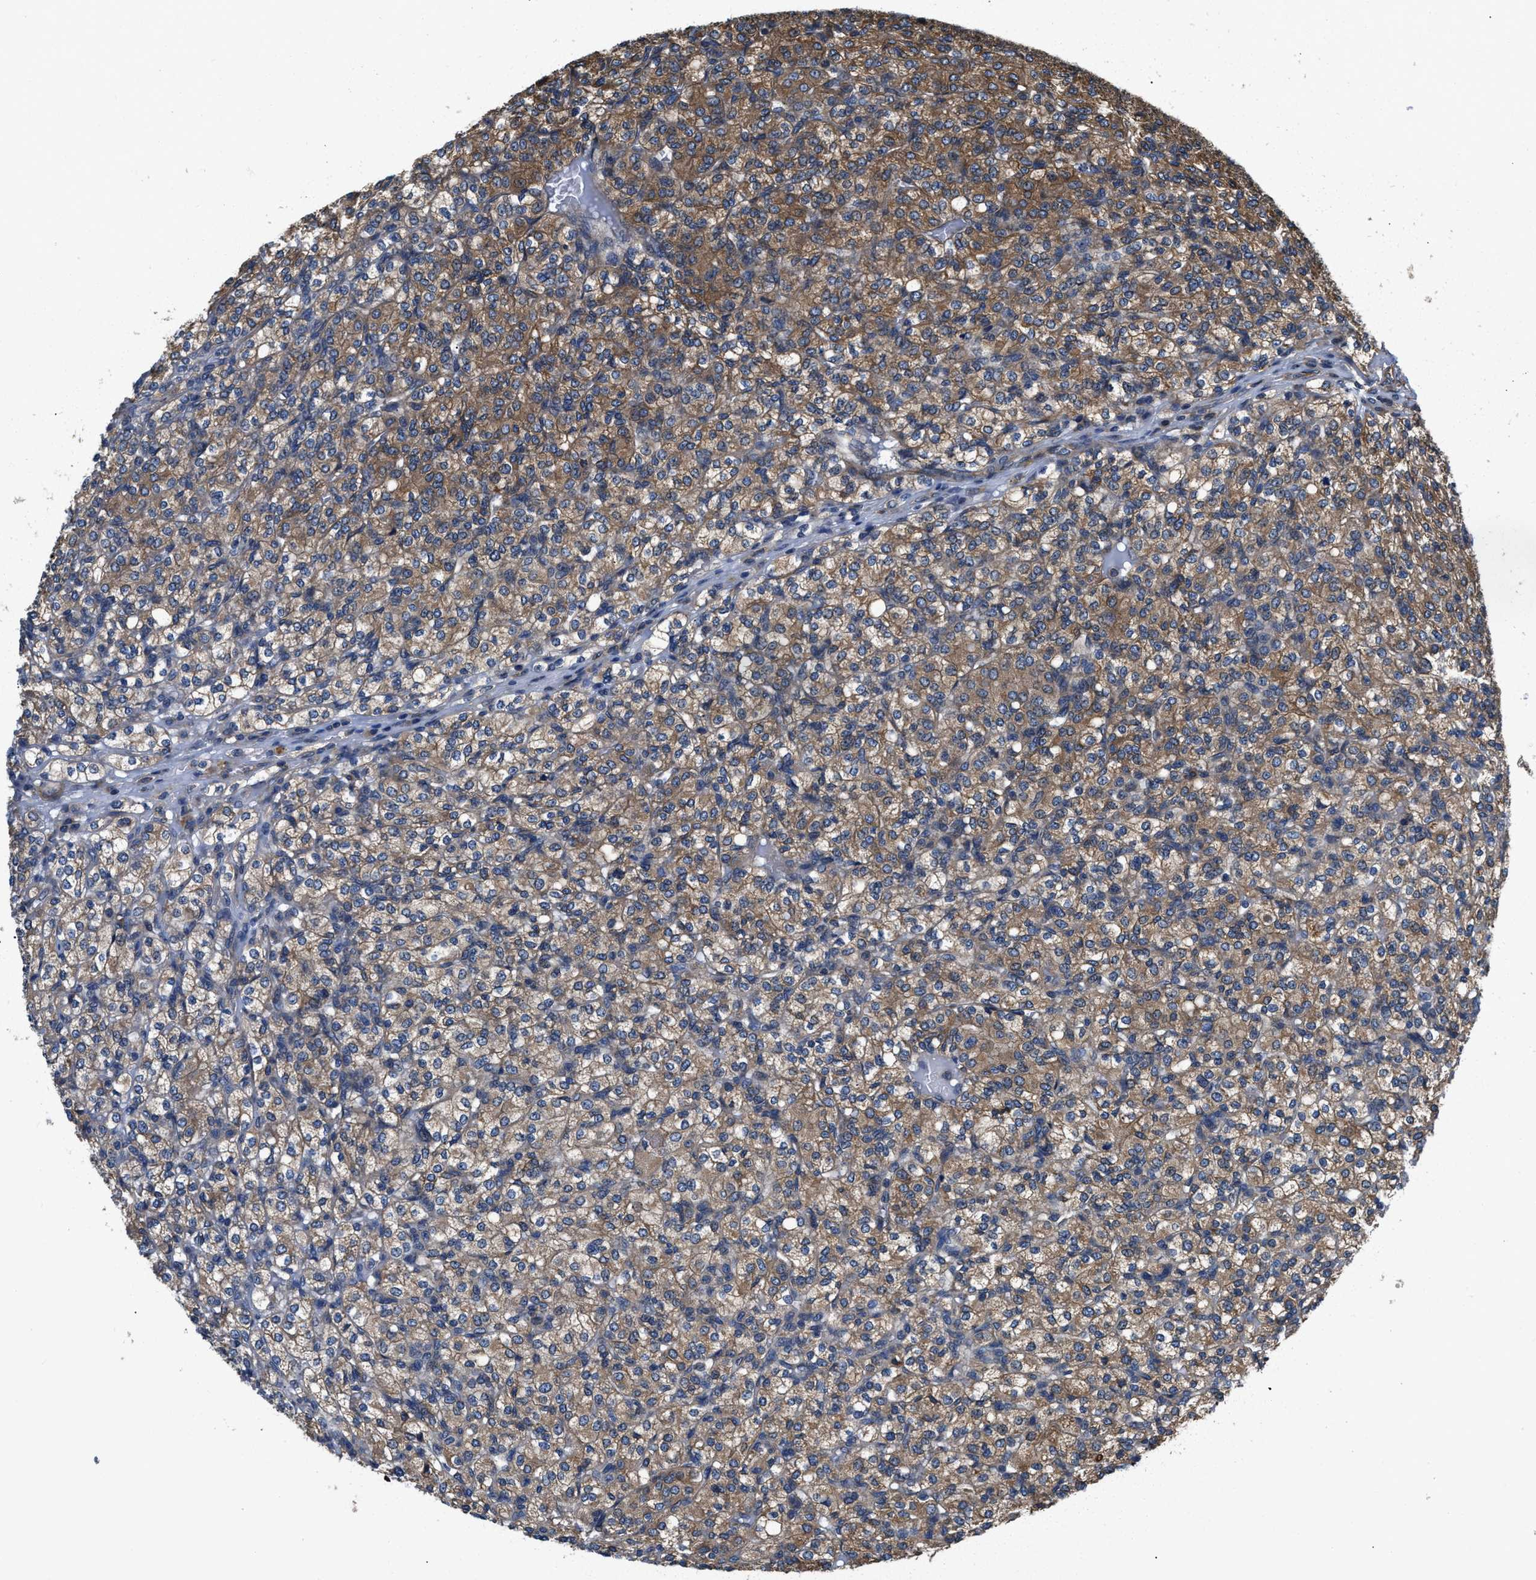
{"staining": {"intensity": "moderate", "quantity": ">75%", "location": "cytoplasmic/membranous"}, "tissue": "renal cancer", "cell_type": "Tumor cells", "image_type": "cancer", "snomed": [{"axis": "morphology", "description": "Adenocarcinoma, NOS"}, {"axis": "topography", "description": "Kidney"}], "caption": "Renal adenocarcinoma stained with DAB (3,3'-diaminobenzidine) IHC exhibits medium levels of moderate cytoplasmic/membranous positivity in approximately >75% of tumor cells. The staining was performed using DAB, with brown indicating positive protein expression. Nuclei are stained blue with hematoxylin.", "gene": "CEP128", "patient": {"sex": "male", "age": 77}}